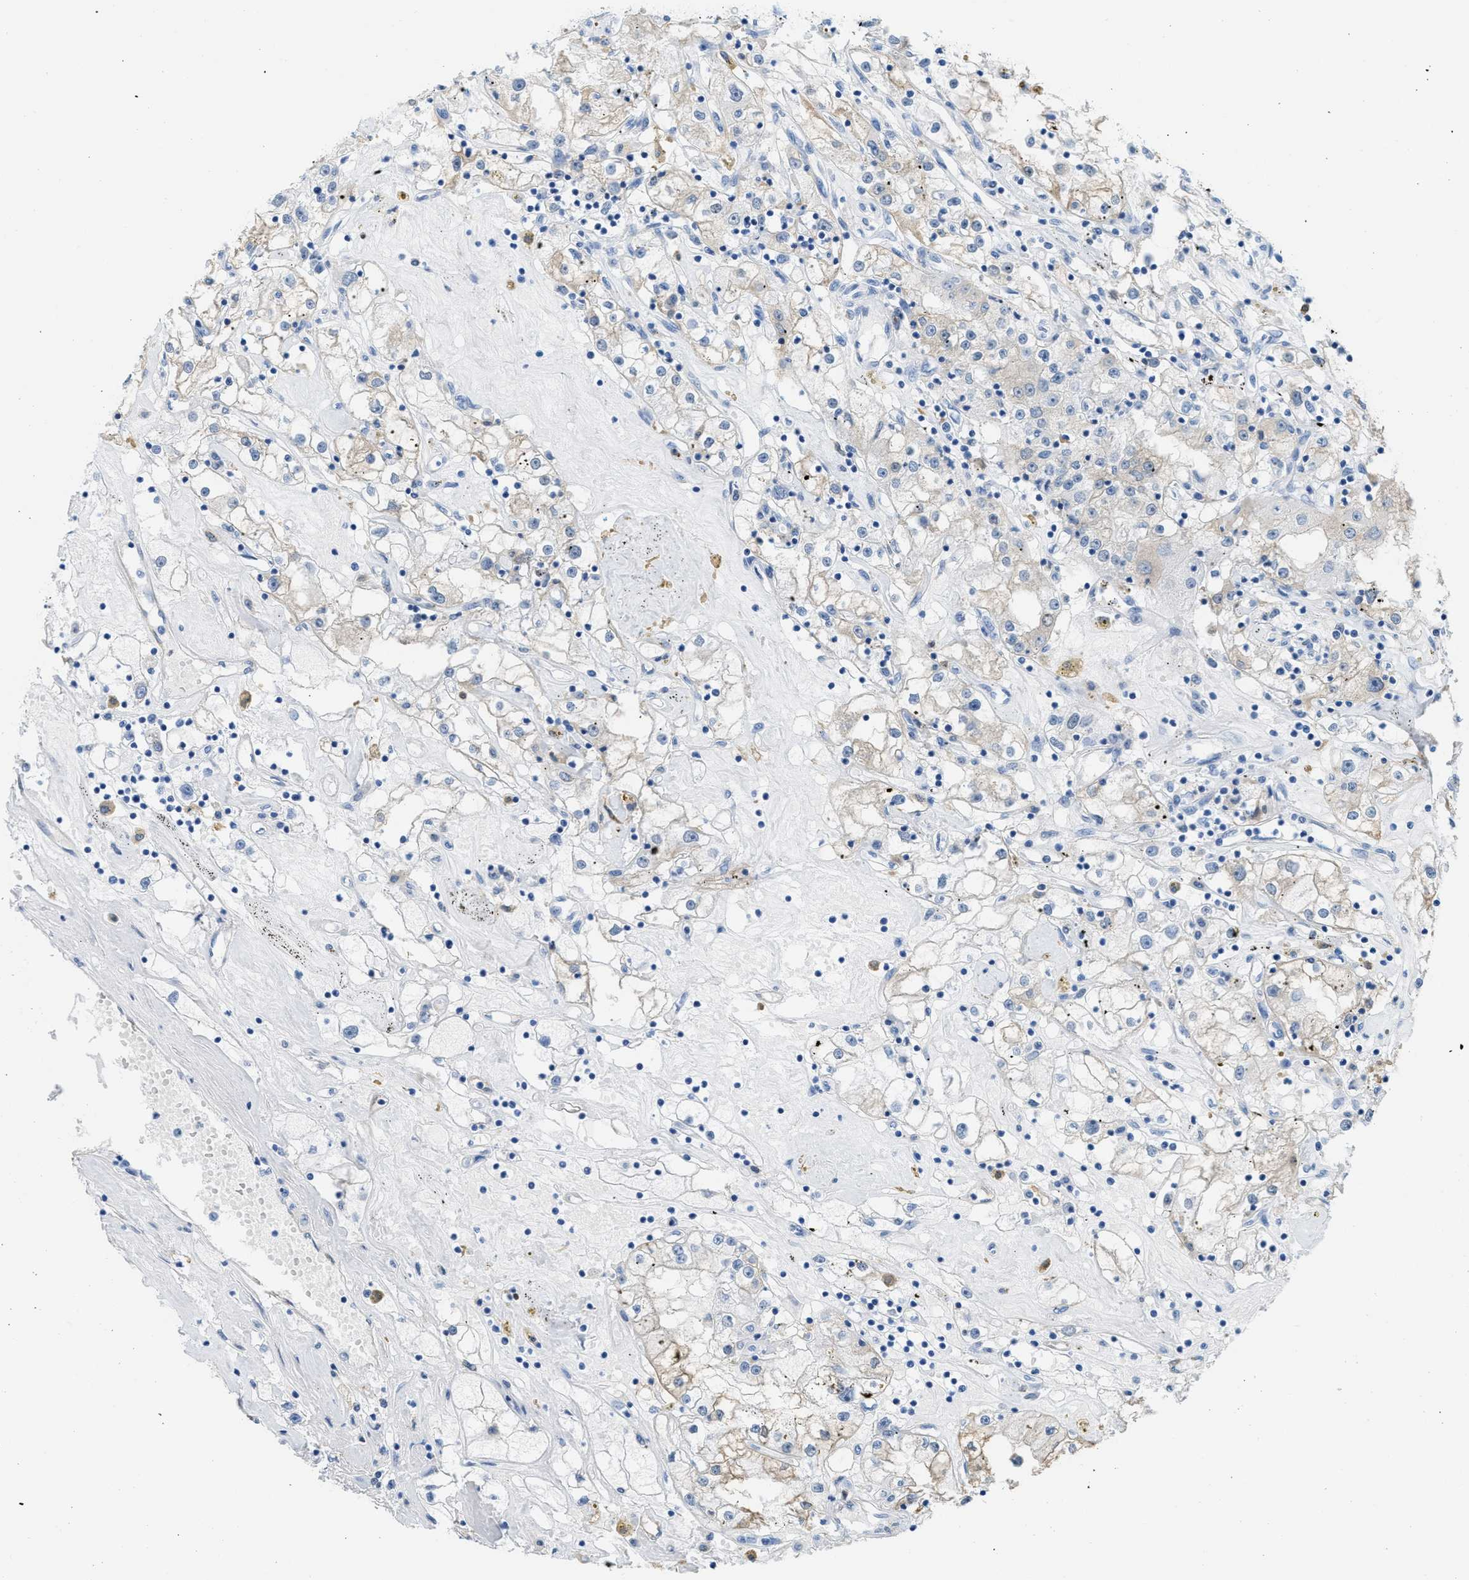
{"staining": {"intensity": "weak", "quantity": "<25%", "location": "cytoplasmic/membranous"}, "tissue": "renal cancer", "cell_type": "Tumor cells", "image_type": "cancer", "snomed": [{"axis": "morphology", "description": "Adenocarcinoma, NOS"}, {"axis": "topography", "description": "Kidney"}], "caption": "The histopathology image reveals no staining of tumor cells in renal adenocarcinoma. The staining is performed using DAB brown chromogen with nuclei counter-stained in using hematoxylin.", "gene": "ASGR1", "patient": {"sex": "male", "age": 56}}